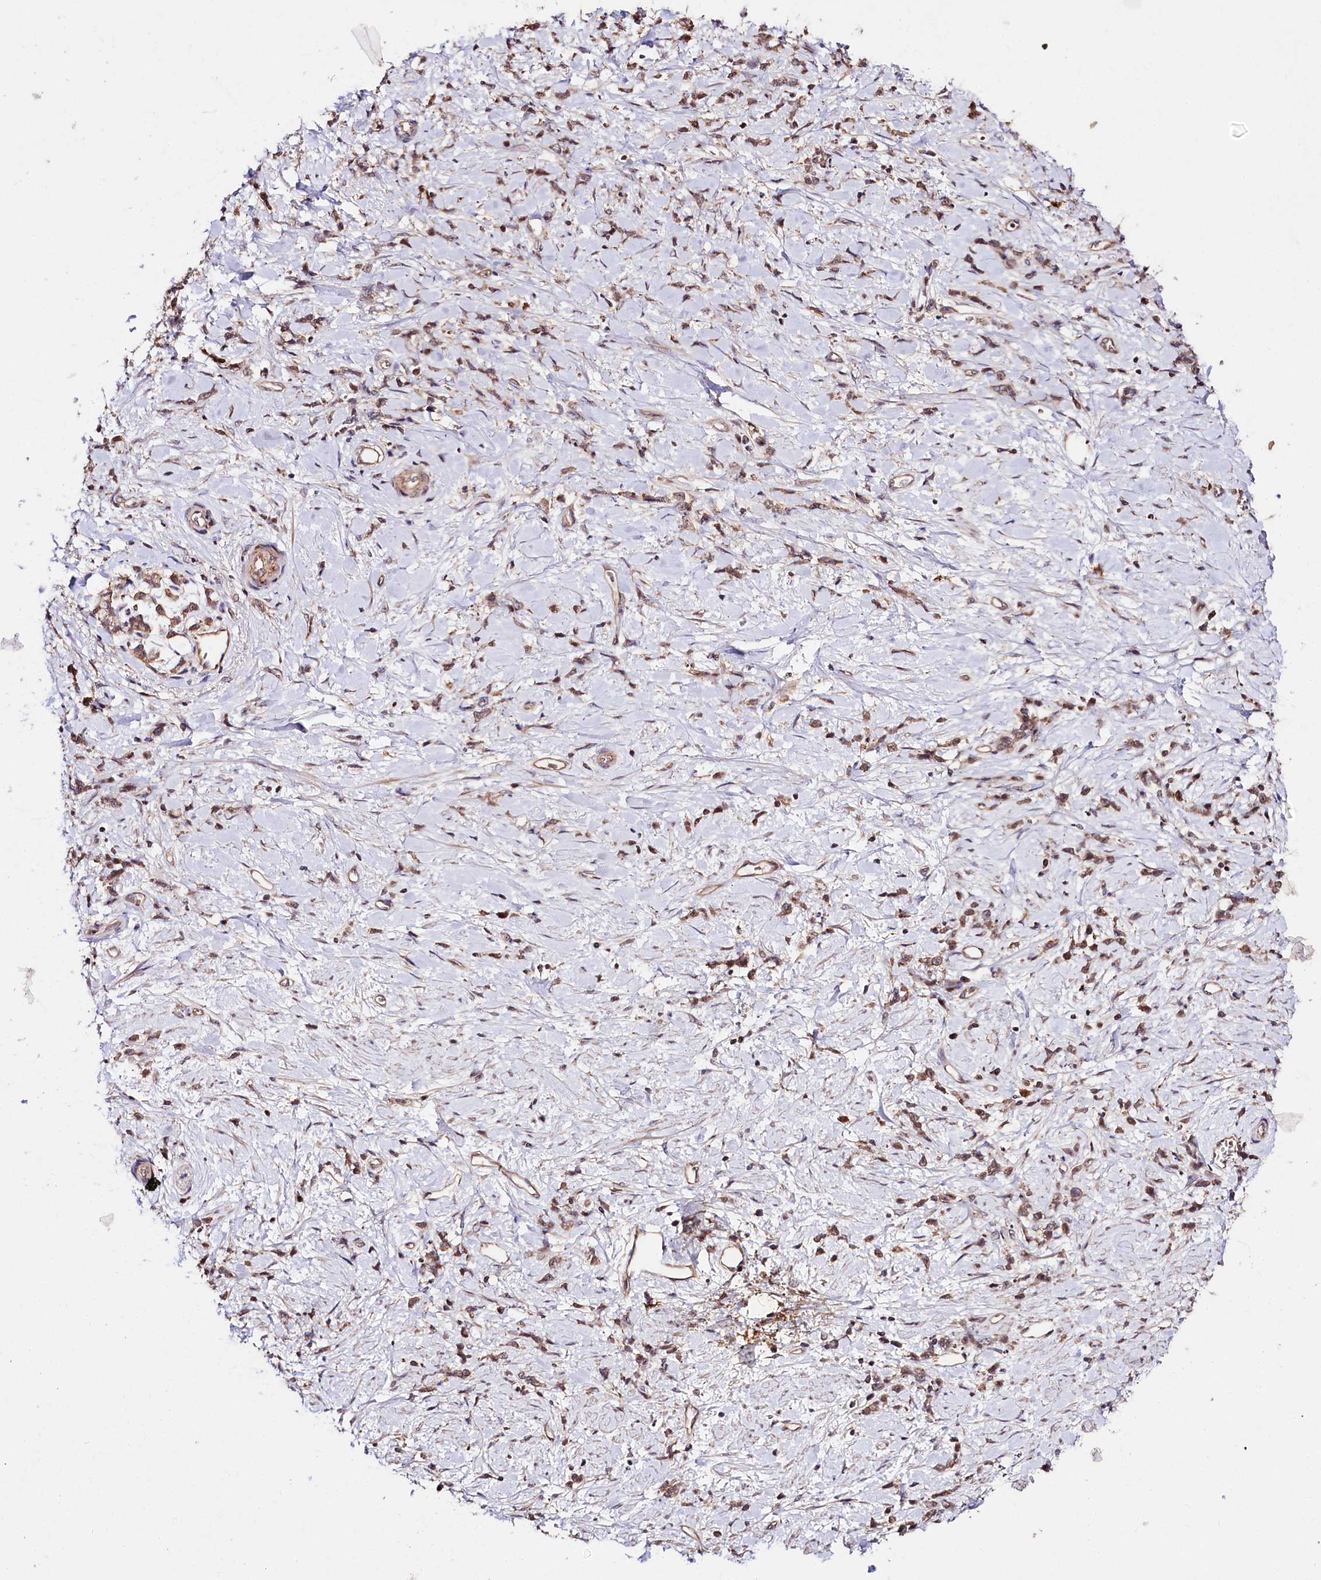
{"staining": {"intensity": "moderate", "quantity": ">75%", "location": "cytoplasmic/membranous"}, "tissue": "stomach cancer", "cell_type": "Tumor cells", "image_type": "cancer", "snomed": [{"axis": "morphology", "description": "Adenocarcinoma, NOS"}, {"axis": "topography", "description": "Stomach"}], "caption": "A medium amount of moderate cytoplasmic/membranous expression is appreciated in approximately >75% of tumor cells in stomach adenocarcinoma tissue.", "gene": "TAFAZZIN", "patient": {"sex": "female", "age": 60}}